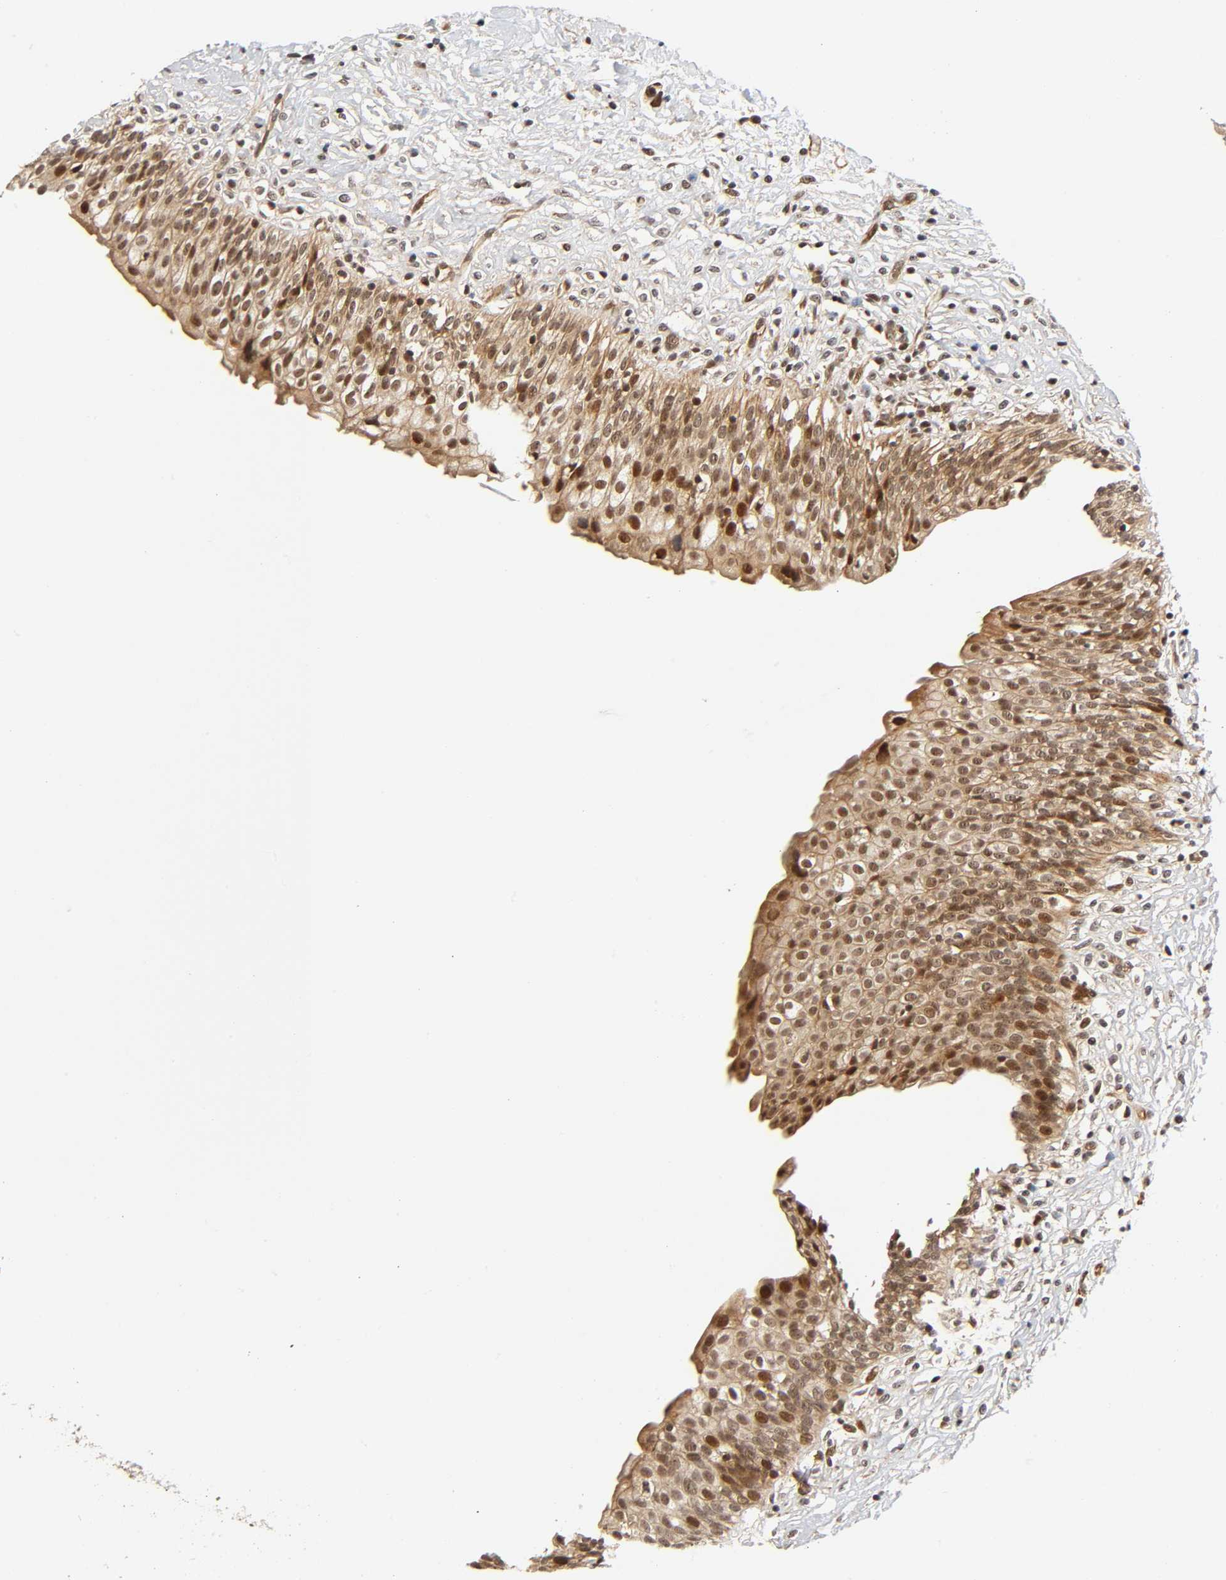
{"staining": {"intensity": "moderate", "quantity": ">75%", "location": "cytoplasmic/membranous,nuclear"}, "tissue": "urinary bladder", "cell_type": "Urothelial cells", "image_type": "normal", "snomed": [{"axis": "morphology", "description": "Normal tissue, NOS"}, {"axis": "topography", "description": "Urinary bladder"}], "caption": "Urinary bladder stained for a protein shows moderate cytoplasmic/membranous,nuclear positivity in urothelial cells. (brown staining indicates protein expression, while blue staining denotes nuclei).", "gene": "IQCJ", "patient": {"sex": "female", "age": 55}}